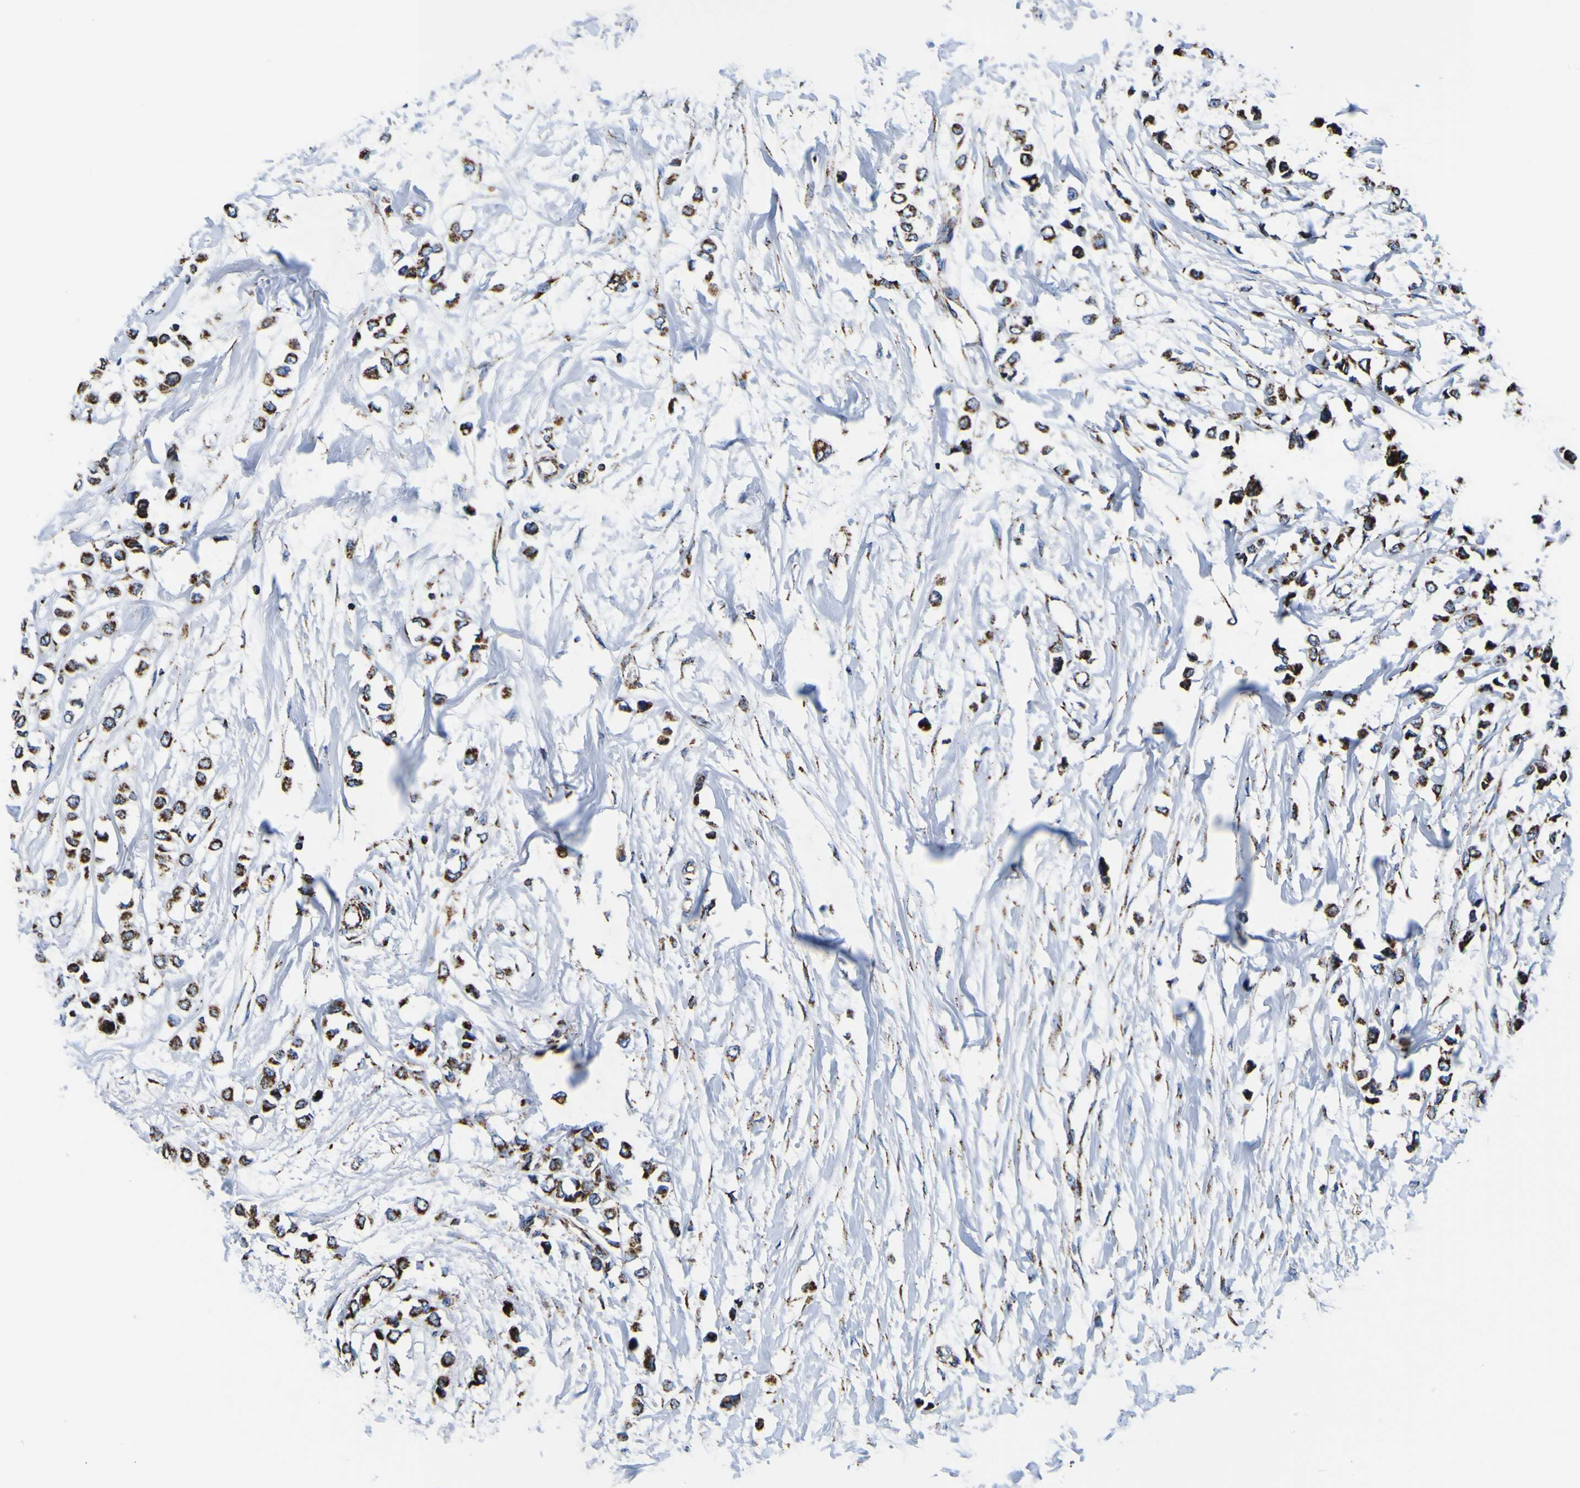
{"staining": {"intensity": "strong", "quantity": ">75%", "location": "cytoplasmic/membranous"}, "tissue": "breast cancer", "cell_type": "Tumor cells", "image_type": "cancer", "snomed": [{"axis": "morphology", "description": "Lobular carcinoma"}, {"axis": "topography", "description": "Breast"}], "caption": "Immunohistochemical staining of human breast lobular carcinoma demonstrates high levels of strong cytoplasmic/membranous protein positivity in about >75% of tumor cells. (DAB (3,3'-diaminobenzidine) IHC, brown staining for protein, blue staining for nuclei).", "gene": "PTRH2", "patient": {"sex": "female", "age": 51}}